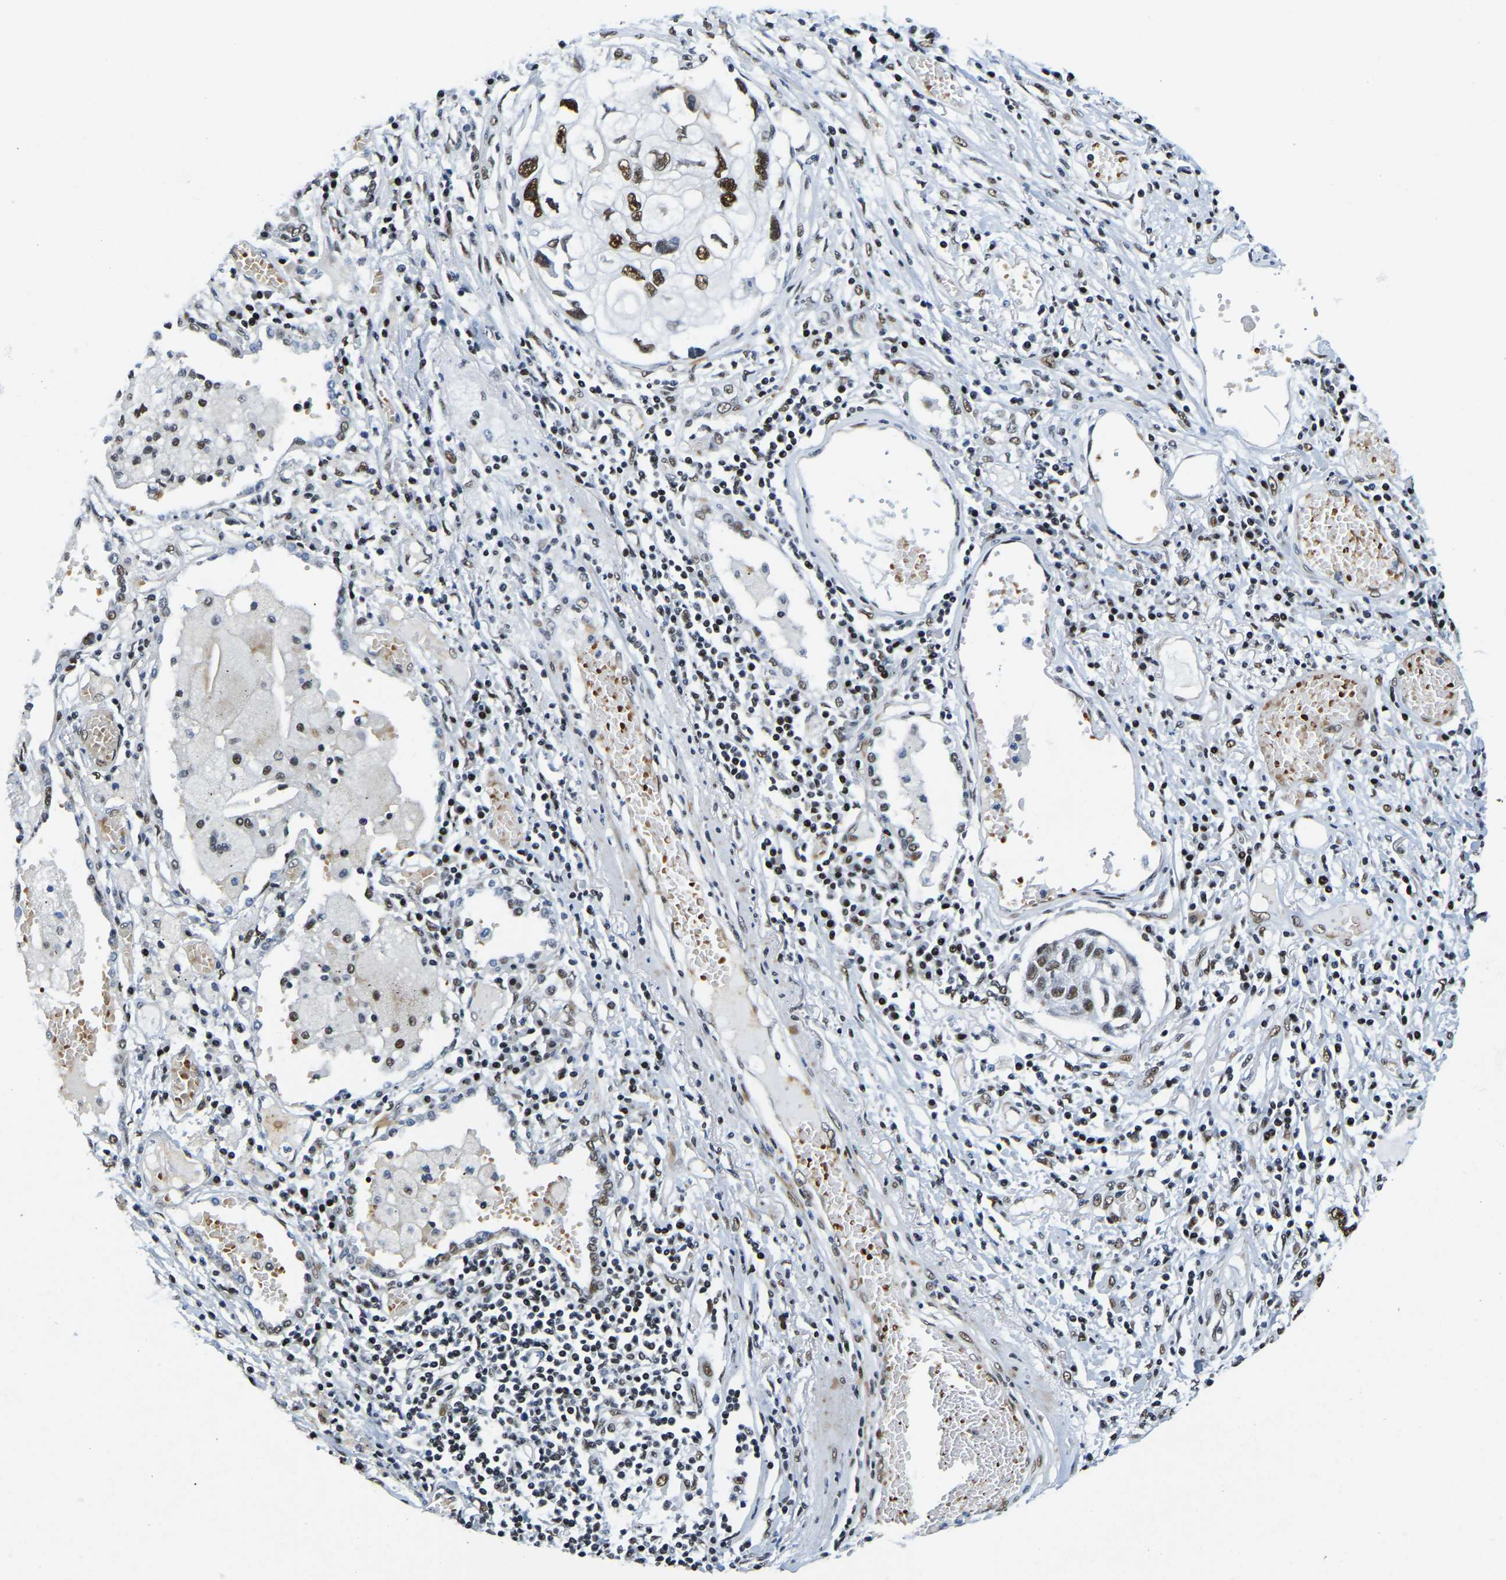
{"staining": {"intensity": "strong", "quantity": ">75%", "location": "nuclear"}, "tissue": "lung cancer", "cell_type": "Tumor cells", "image_type": "cancer", "snomed": [{"axis": "morphology", "description": "Squamous cell carcinoma, NOS"}, {"axis": "topography", "description": "Lung"}], "caption": "Protein analysis of squamous cell carcinoma (lung) tissue reveals strong nuclear expression in about >75% of tumor cells. (DAB (3,3'-diaminobenzidine) = brown stain, brightfield microscopy at high magnification).", "gene": "UBA1", "patient": {"sex": "male", "age": 71}}